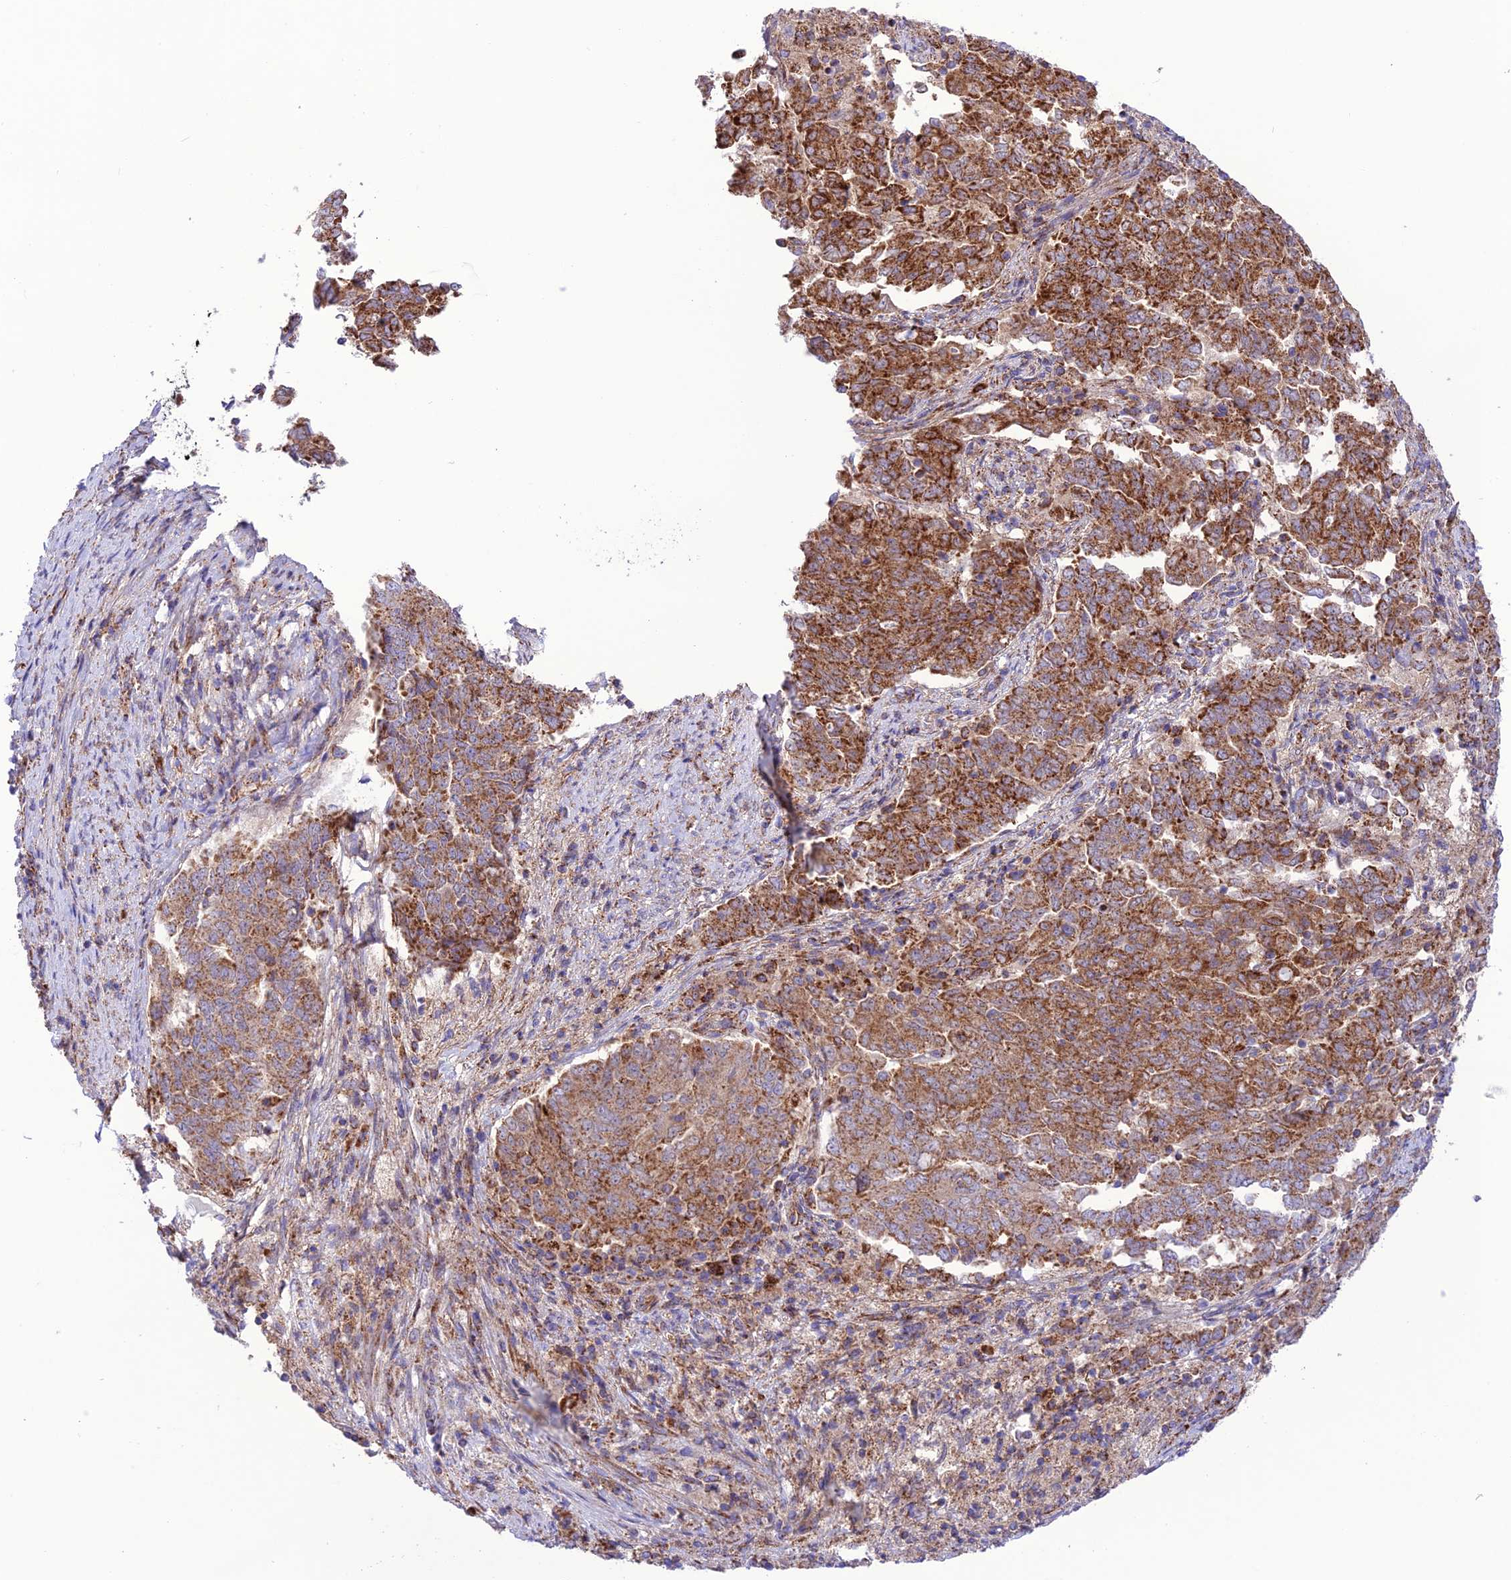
{"staining": {"intensity": "moderate", "quantity": ">75%", "location": "cytoplasmic/membranous"}, "tissue": "endometrial cancer", "cell_type": "Tumor cells", "image_type": "cancer", "snomed": [{"axis": "morphology", "description": "Adenocarcinoma, NOS"}, {"axis": "topography", "description": "Endometrium"}], "caption": "Immunohistochemistry (IHC) image of neoplastic tissue: endometrial adenocarcinoma stained using IHC demonstrates medium levels of moderate protein expression localized specifically in the cytoplasmic/membranous of tumor cells, appearing as a cytoplasmic/membranous brown color.", "gene": "UAP1L1", "patient": {"sex": "female", "age": 80}}